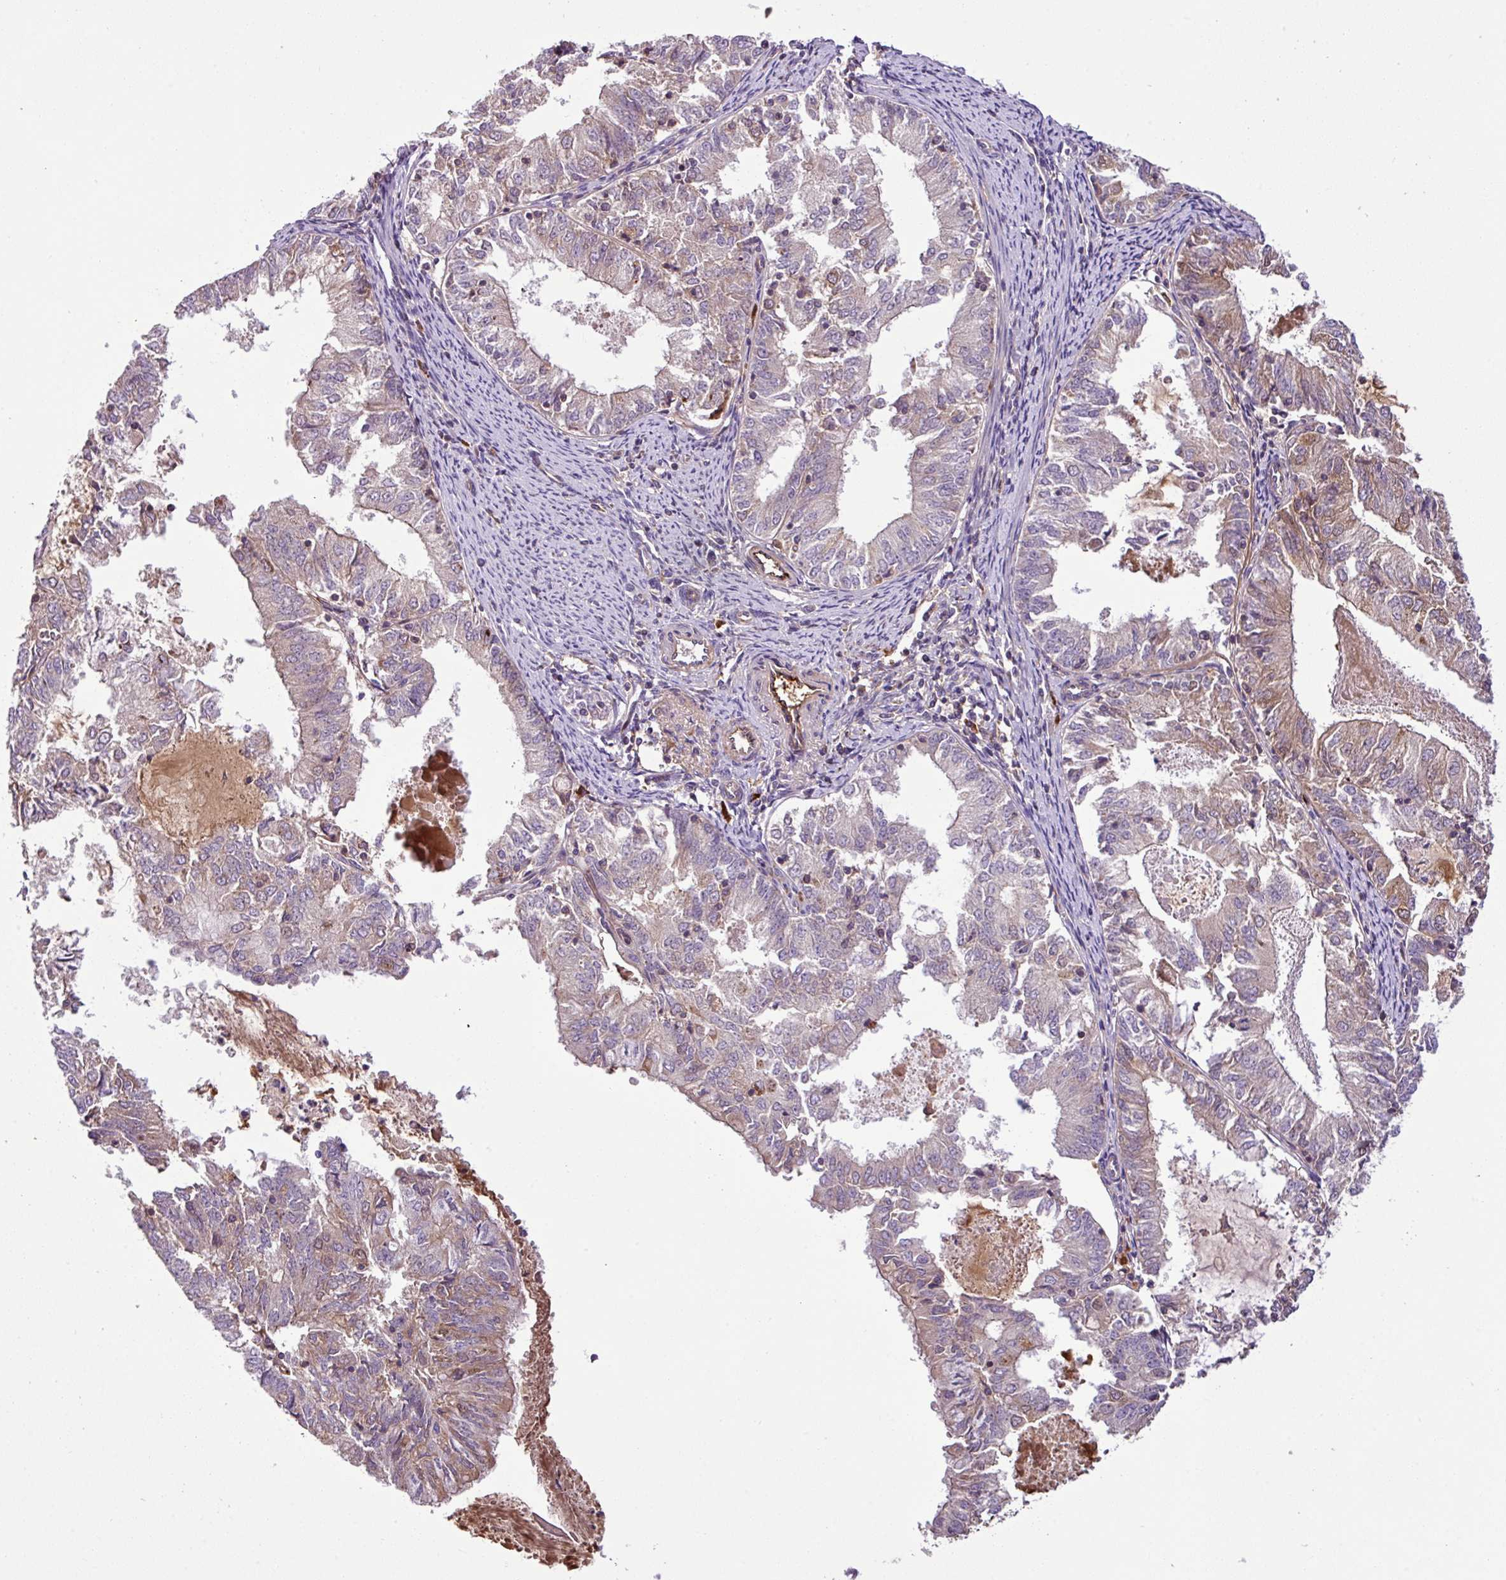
{"staining": {"intensity": "moderate", "quantity": "25%-75%", "location": "cytoplasmic/membranous"}, "tissue": "endometrial cancer", "cell_type": "Tumor cells", "image_type": "cancer", "snomed": [{"axis": "morphology", "description": "Adenocarcinoma, NOS"}, {"axis": "topography", "description": "Endometrium"}], "caption": "DAB (3,3'-diaminobenzidine) immunohistochemical staining of human endometrial adenocarcinoma displays moderate cytoplasmic/membranous protein staining in approximately 25%-75% of tumor cells.", "gene": "ZNF266", "patient": {"sex": "female", "age": 57}}